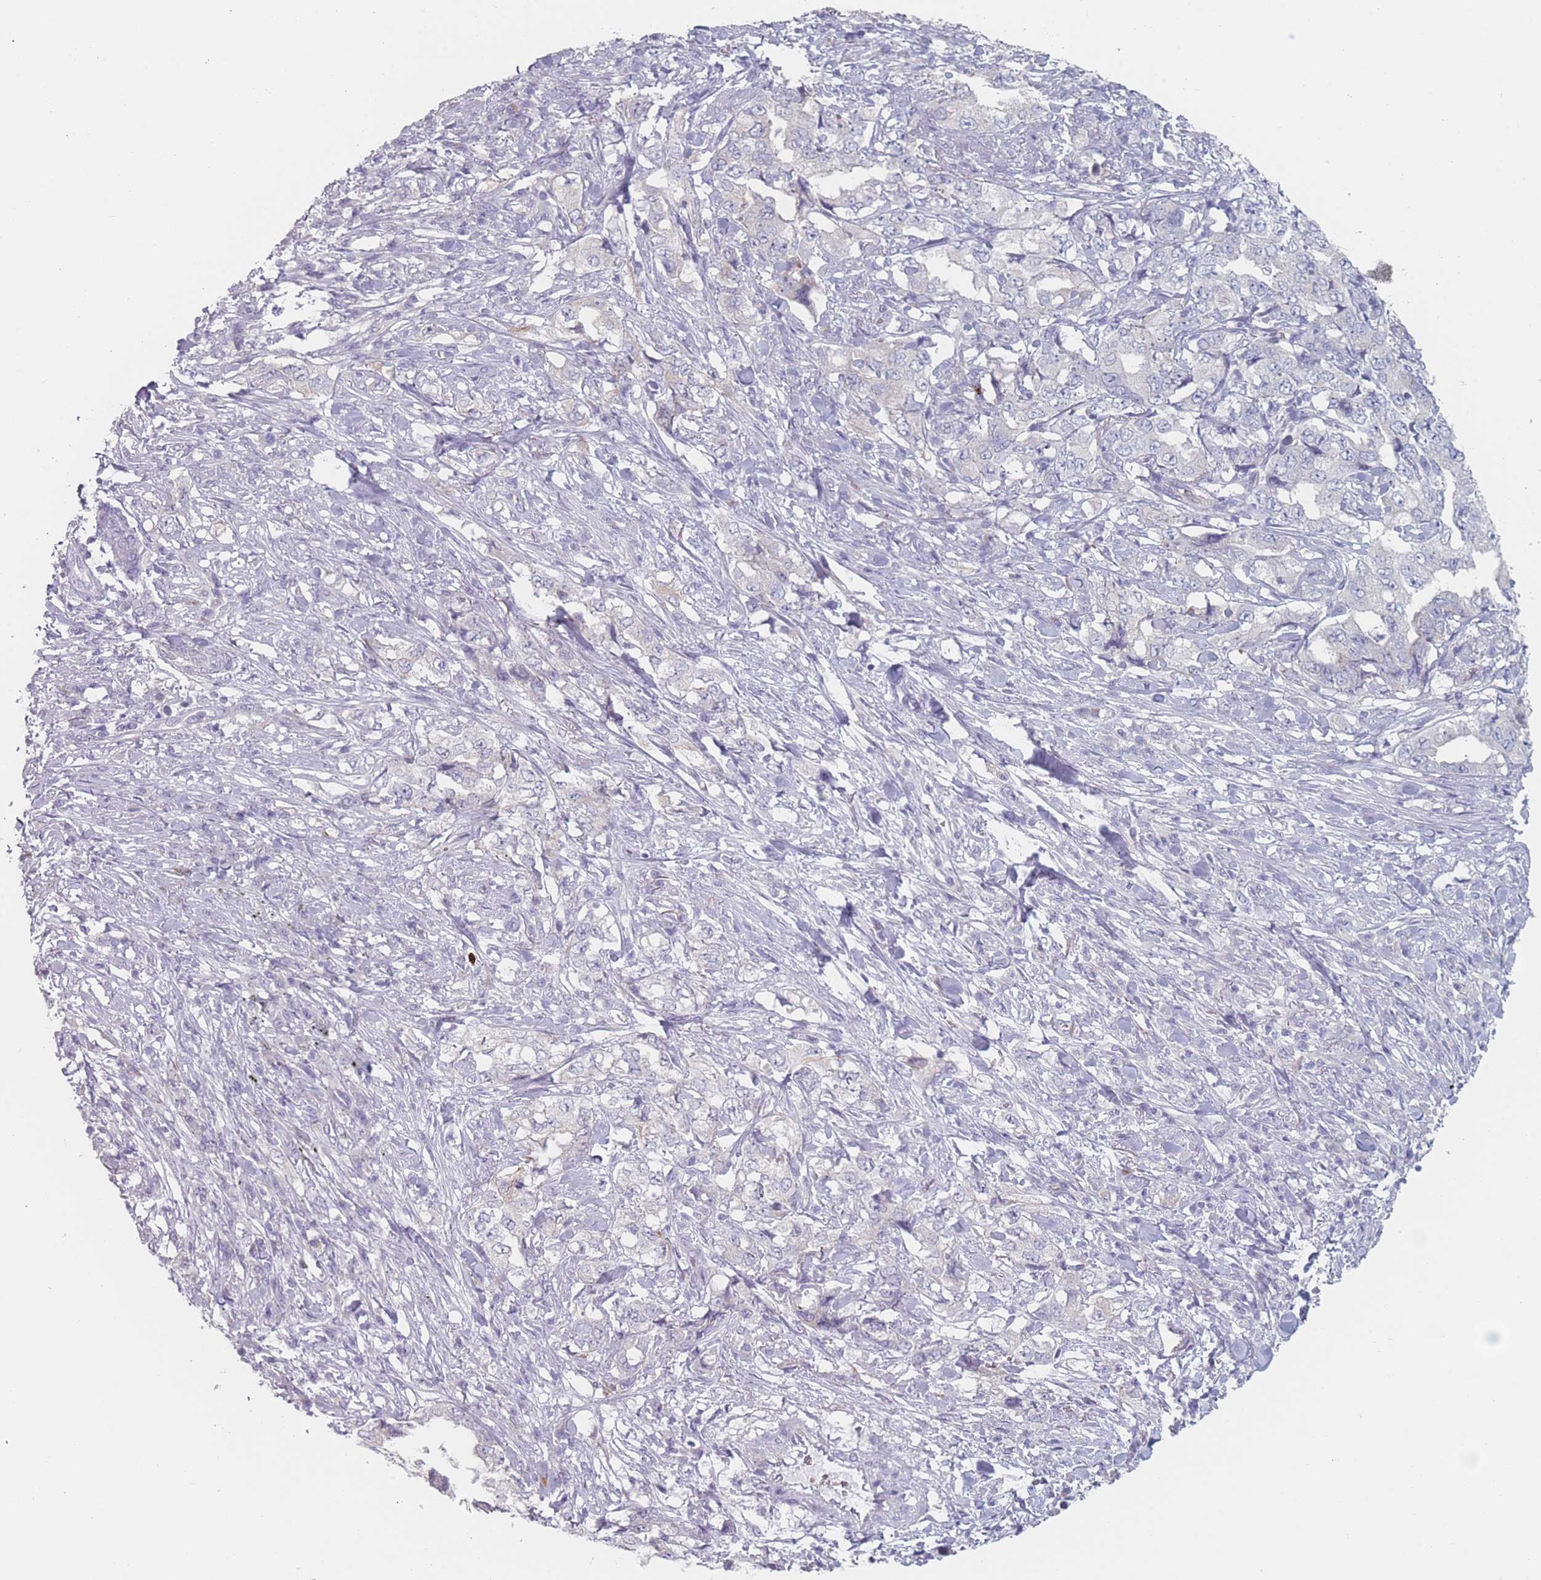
{"staining": {"intensity": "weak", "quantity": "<25%", "location": "cytoplasmic/membranous"}, "tissue": "lung cancer", "cell_type": "Tumor cells", "image_type": "cancer", "snomed": [{"axis": "morphology", "description": "Adenocarcinoma, NOS"}, {"axis": "topography", "description": "Lung"}], "caption": "This is an immunohistochemistry (IHC) image of human lung cancer (adenocarcinoma). There is no expression in tumor cells.", "gene": "RNF4", "patient": {"sex": "female", "age": 51}}